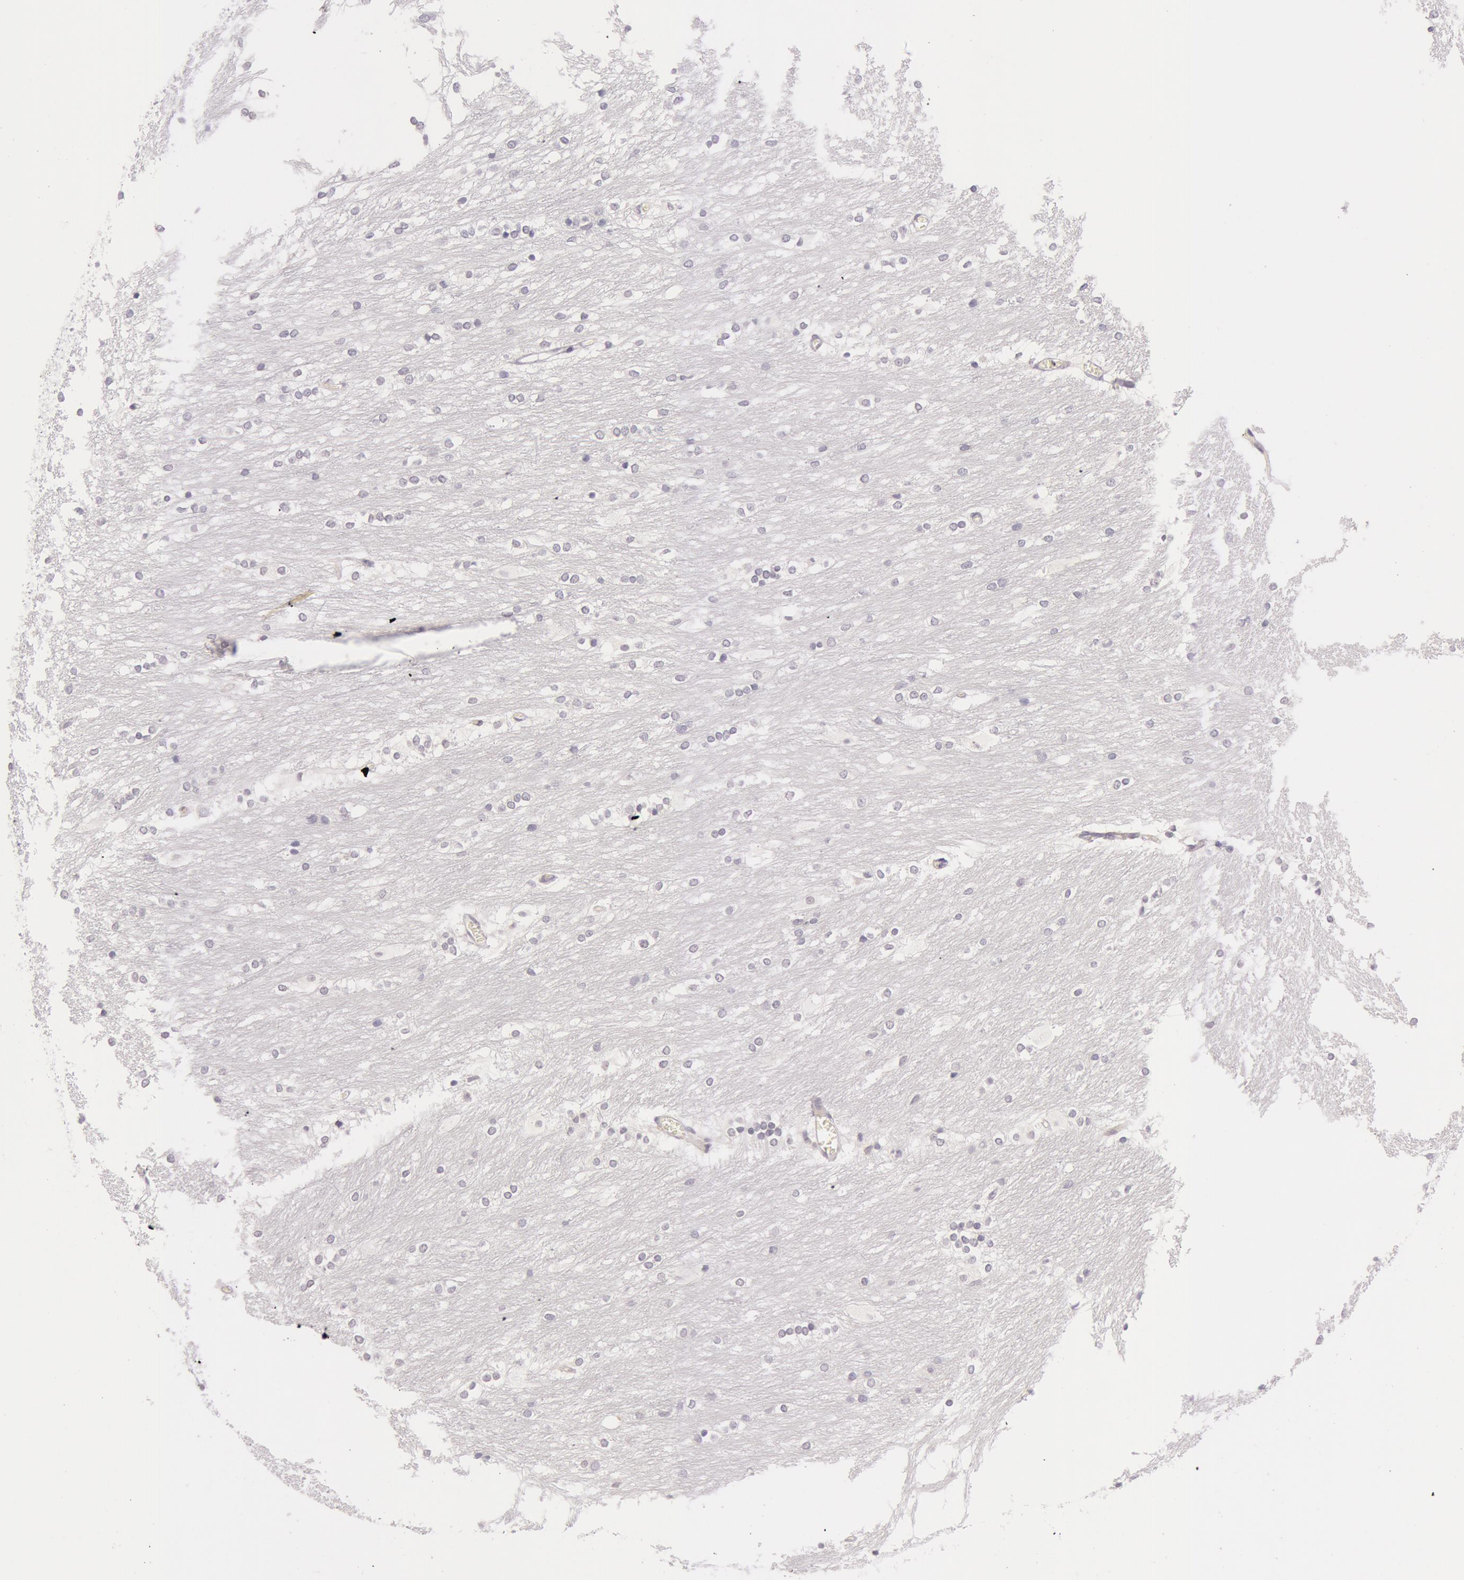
{"staining": {"intensity": "negative", "quantity": "none", "location": "none"}, "tissue": "caudate", "cell_type": "Glial cells", "image_type": "normal", "snomed": [{"axis": "morphology", "description": "Normal tissue, NOS"}, {"axis": "topography", "description": "Lateral ventricle wall"}], "caption": "IHC of benign human caudate exhibits no staining in glial cells.", "gene": "RBMY1A1", "patient": {"sex": "female", "age": 19}}